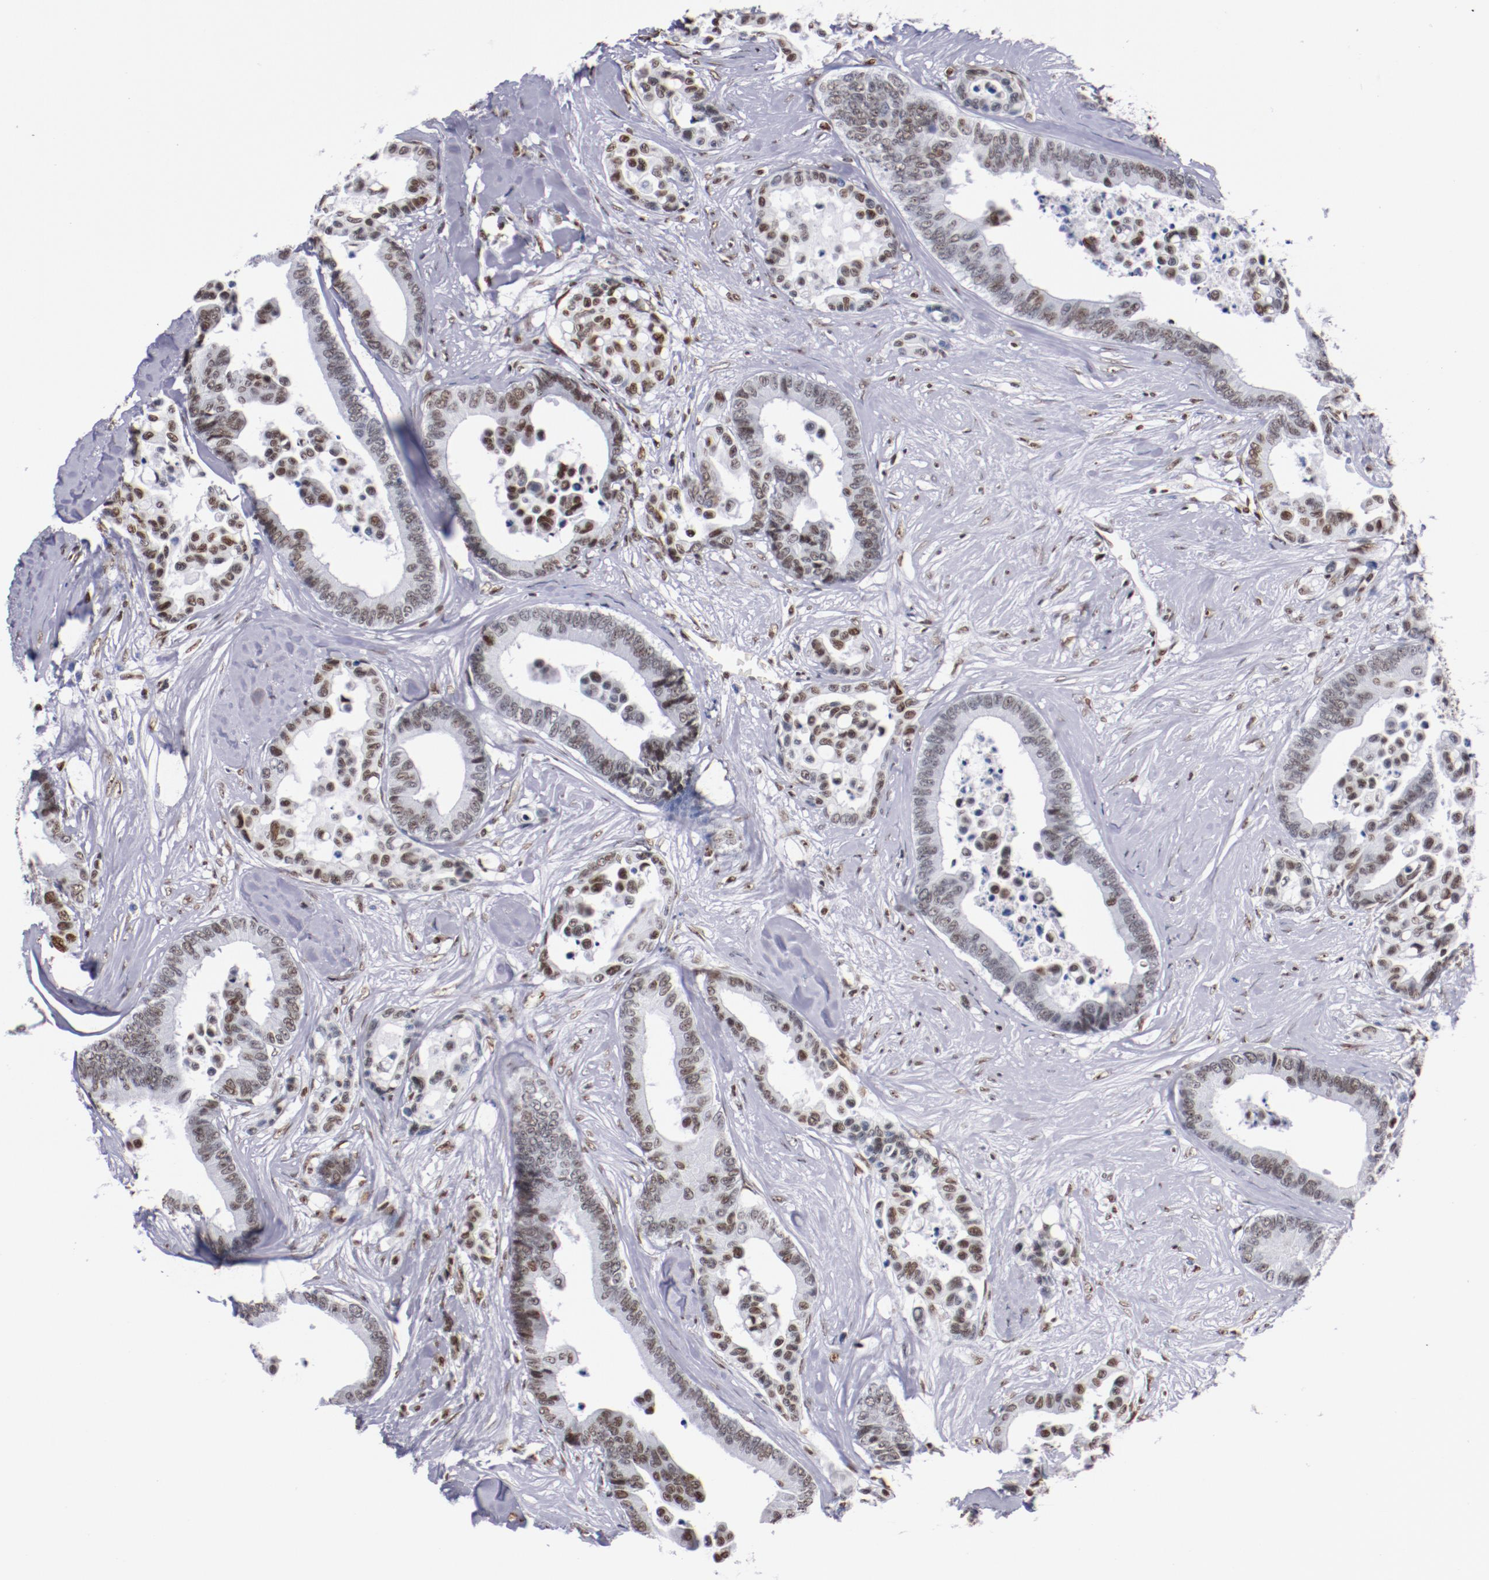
{"staining": {"intensity": "weak", "quantity": ">75%", "location": "nuclear"}, "tissue": "colorectal cancer", "cell_type": "Tumor cells", "image_type": "cancer", "snomed": [{"axis": "morphology", "description": "Adenocarcinoma, NOS"}, {"axis": "topography", "description": "Colon"}], "caption": "A brown stain shows weak nuclear staining of a protein in human colorectal cancer (adenocarcinoma) tumor cells.", "gene": "IFI16", "patient": {"sex": "male", "age": 82}}